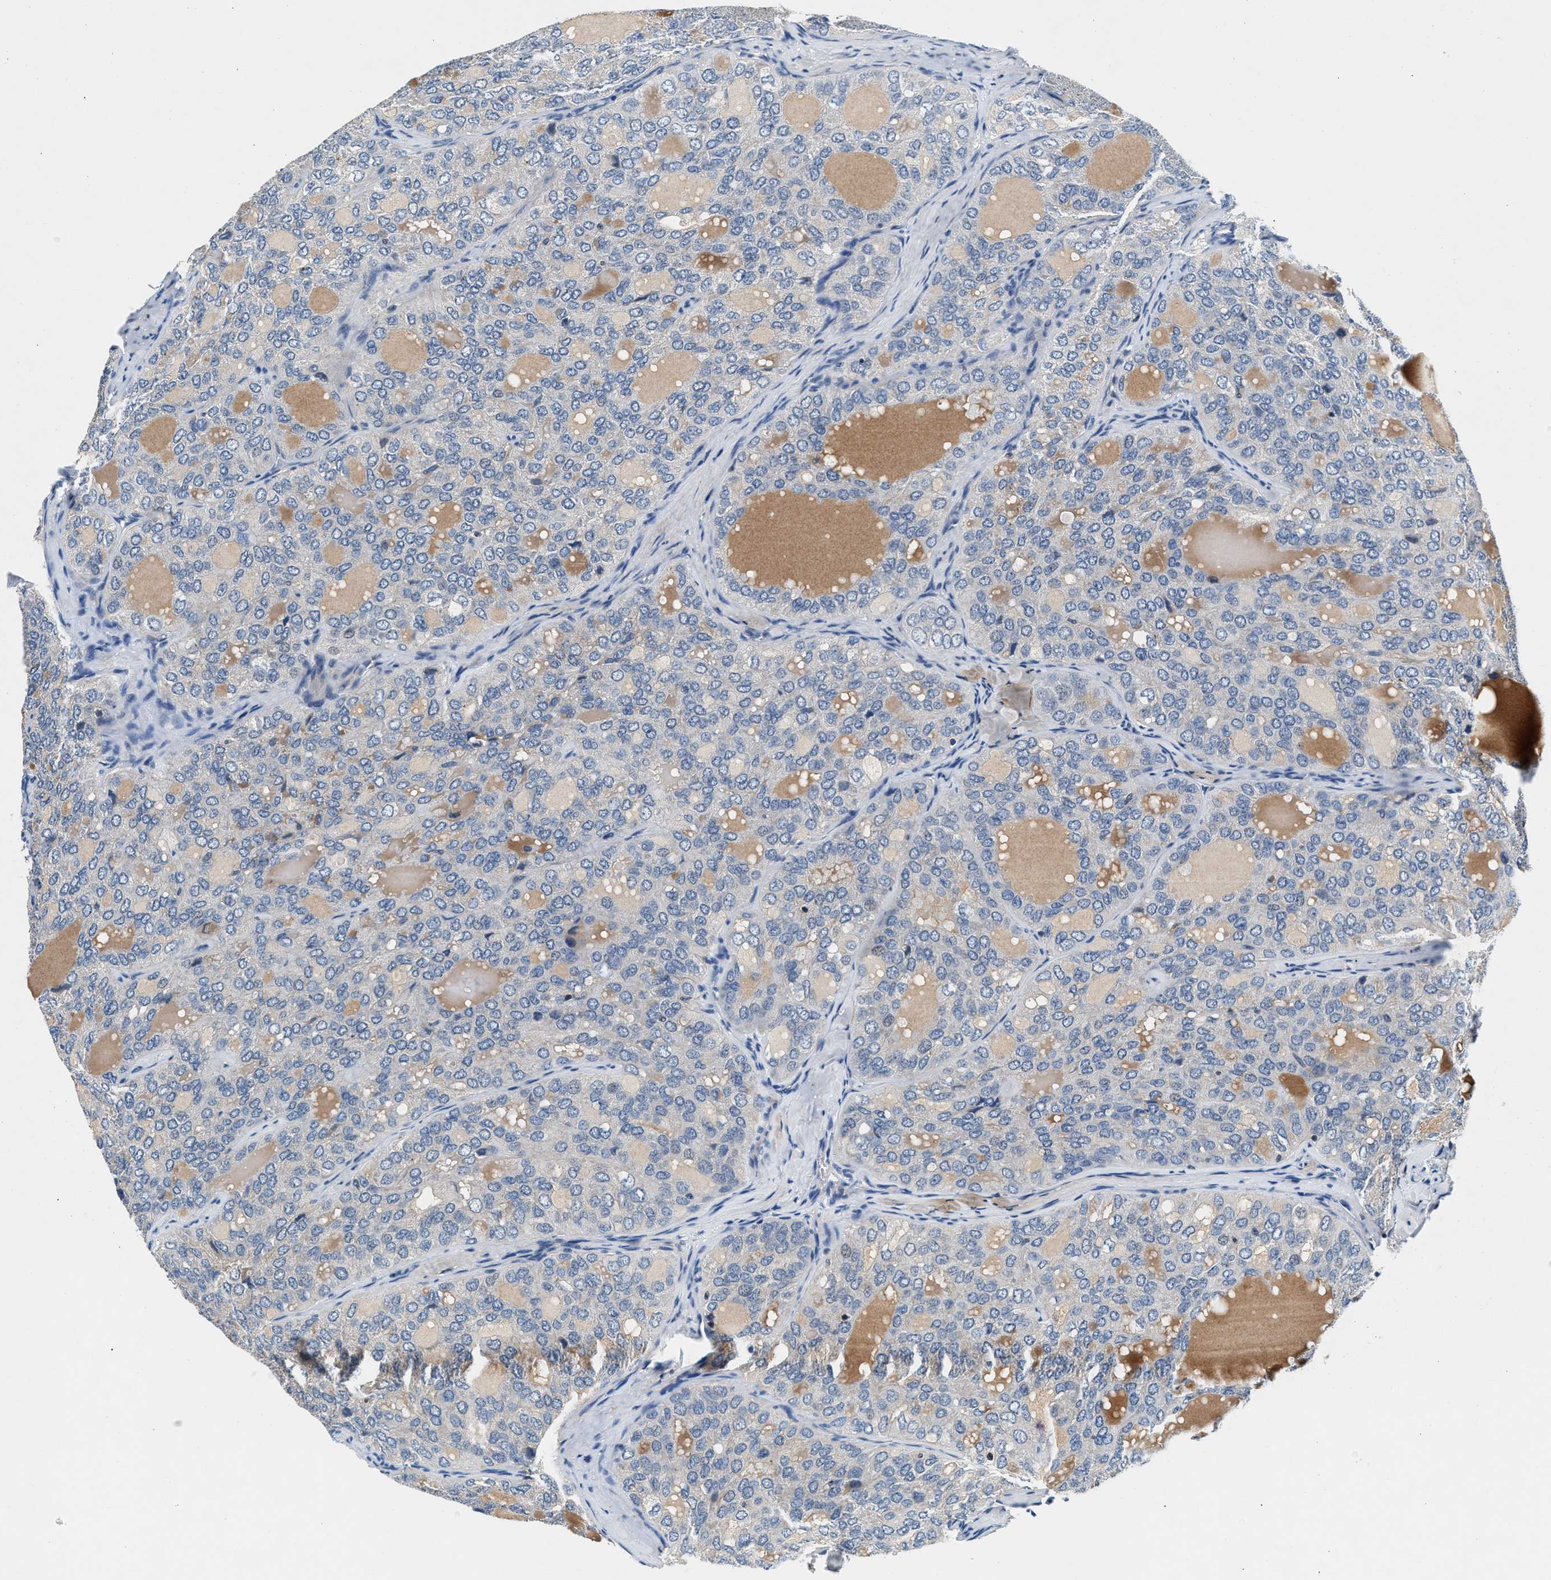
{"staining": {"intensity": "negative", "quantity": "none", "location": "none"}, "tissue": "thyroid cancer", "cell_type": "Tumor cells", "image_type": "cancer", "snomed": [{"axis": "morphology", "description": "Follicular adenoma carcinoma, NOS"}, {"axis": "topography", "description": "Thyroid gland"}], "caption": "The immunohistochemistry (IHC) micrograph has no significant positivity in tumor cells of thyroid cancer tissue.", "gene": "DENND6B", "patient": {"sex": "male", "age": 75}}